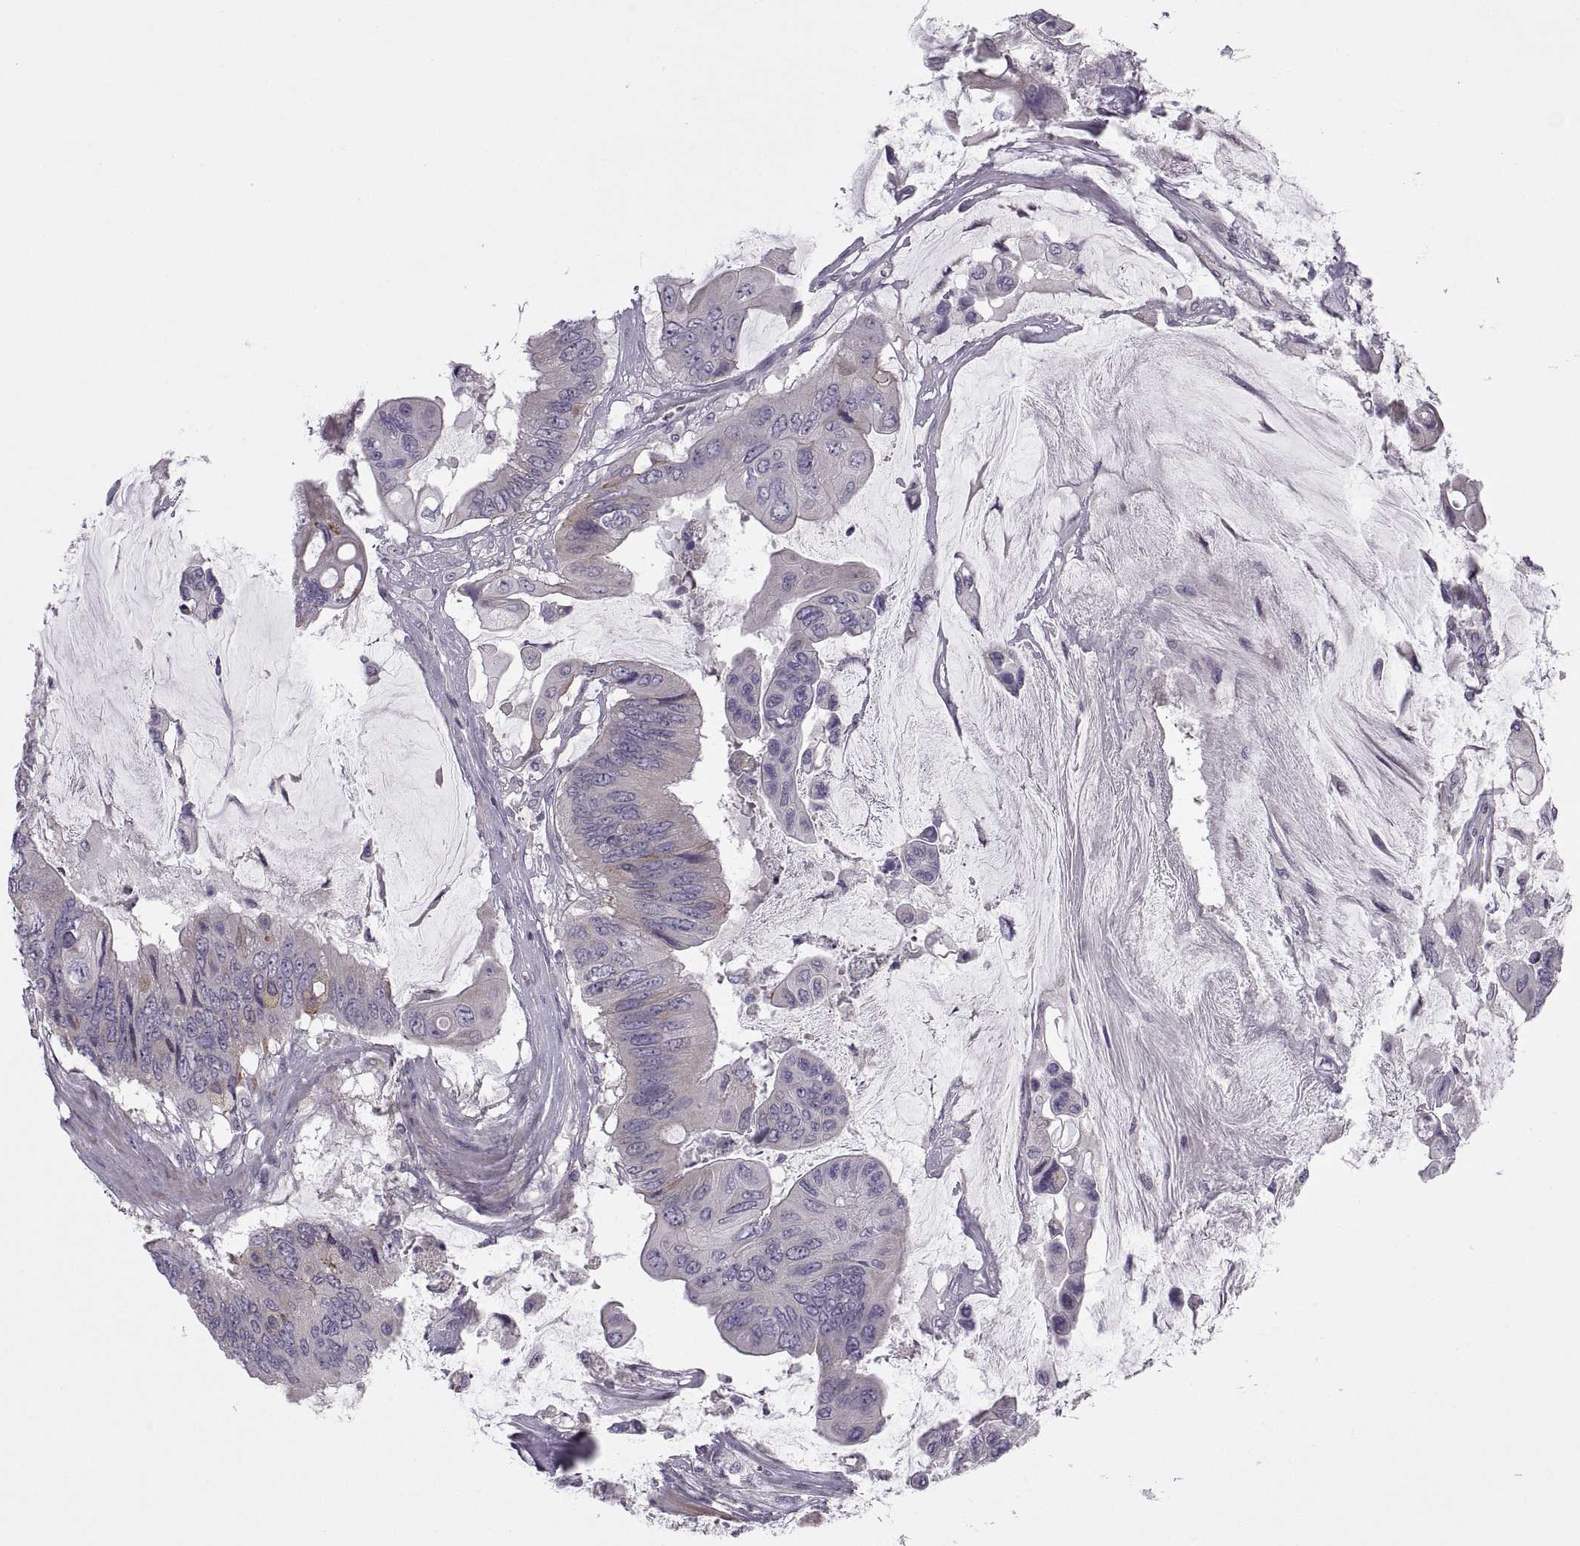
{"staining": {"intensity": "negative", "quantity": "none", "location": "none"}, "tissue": "colorectal cancer", "cell_type": "Tumor cells", "image_type": "cancer", "snomed": [{"axis": "morphology", "description": "Adenocarcinoma, NOS"}, {"axis": "topography", "description": "Rectum"}], "caption": "Colorectal cancer (adenocarcinoma) was stained to show a protein in brown. There is no significant expression in tumor cells. (DAB (3,3'-diaminobenzidine) IHC, high magnification).", "gene": "RIPK4", "patient": {"sex": "male", "age": 63}}